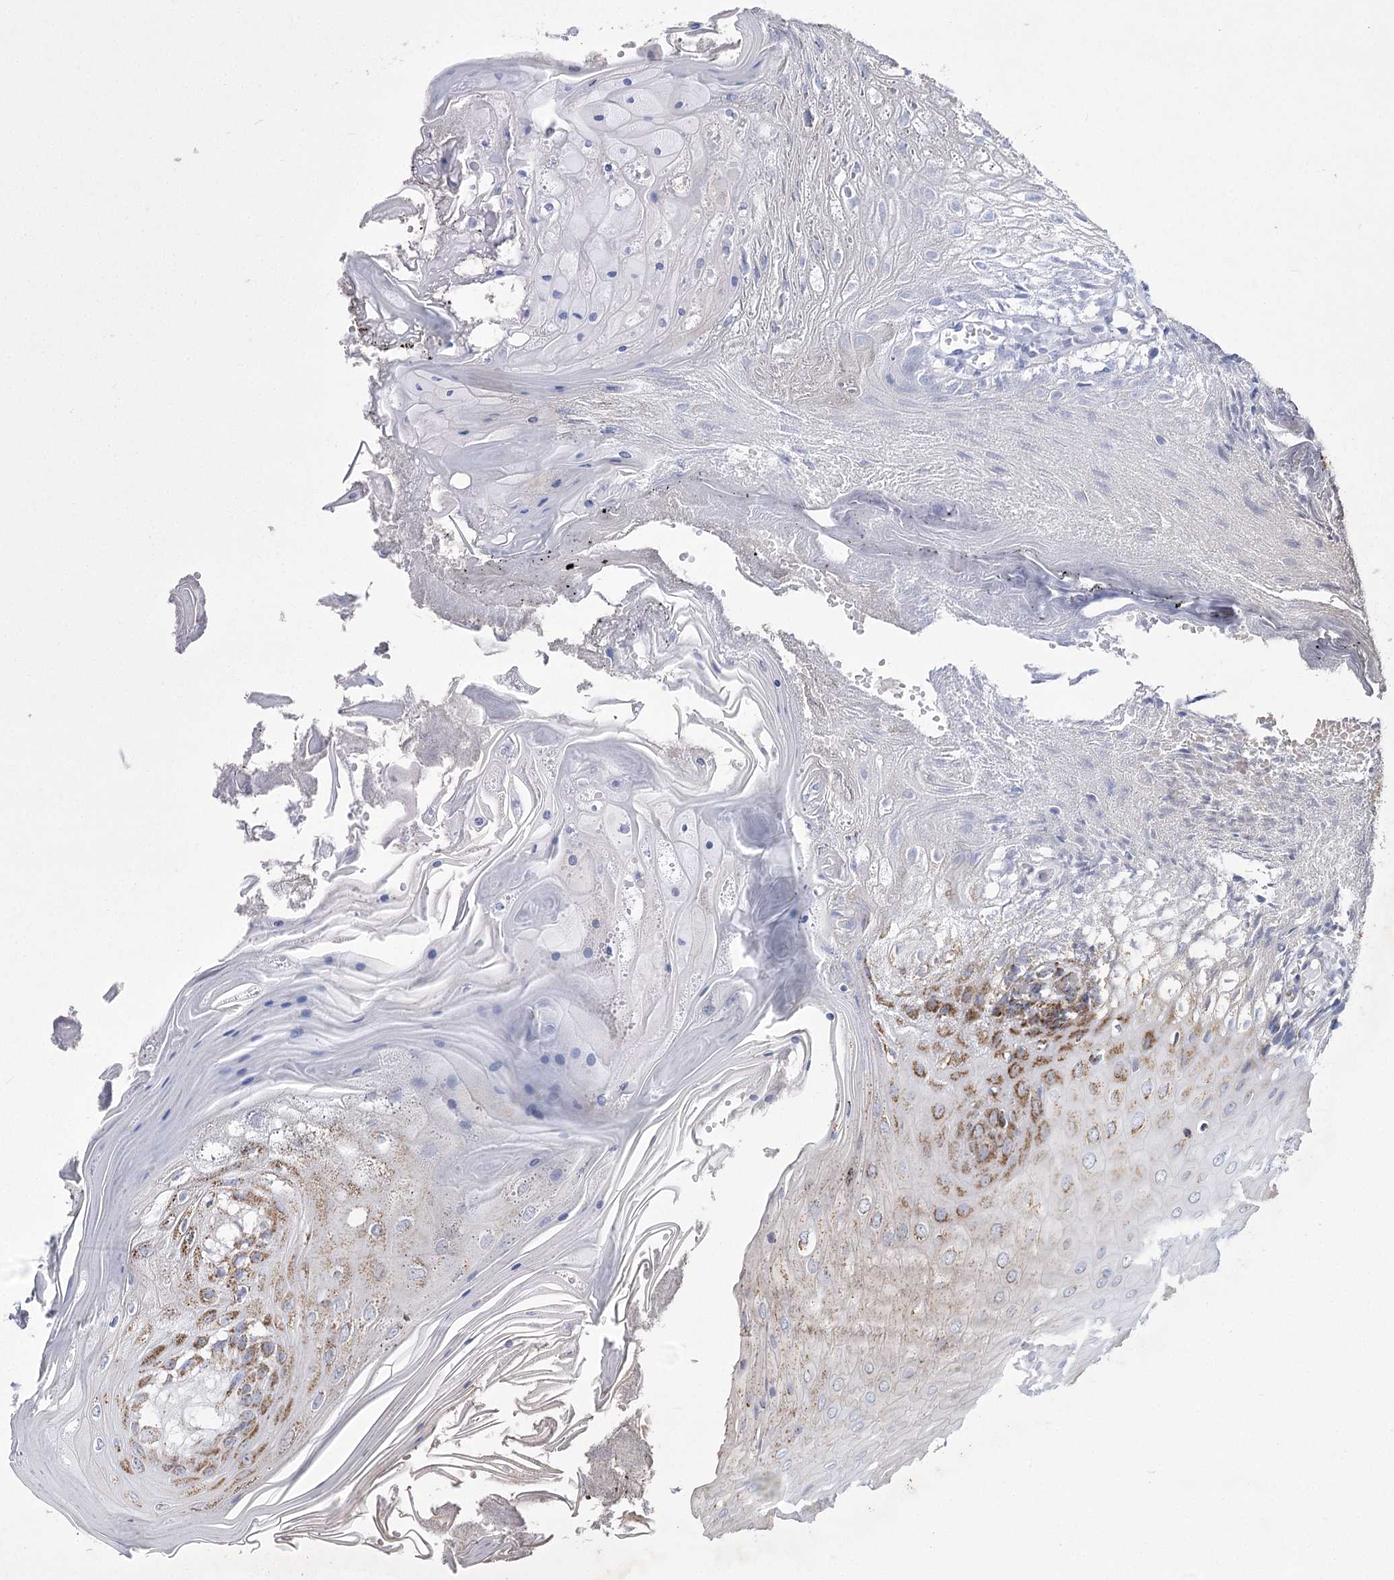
{"staining": {"intensity": "strong", "quantity": "25%-75%", "location": "cytoplasmic/membranous"}, "tissue": "oral mucosa", "cell_type": "Squamous epithelial cells", "image_type": "normal", "snomed": [{"axis": "morphology", "description": "Normal tissue, NOS"}, {"axis": "morphology", "description": "Squamous cell carcinoma, NOS"}, {"axis": "topography", "description": "Skeletal muscle"}, {"axis": "topography", "description": "Oral tissue"}, {"axis": "topography", "description": "Salivary gland"}, {"axis": "topography", "description": "Head-Neck"}], "caption": "IHC histopathology image of unremarkable oral mucosa: human oral mucosa stained using immunohistochemistry (IHC) reveals high levels of strong protein expression localized specifically in the cytoplasmic/membranous of squamous epithelial cells, appearing as a cytoplasmic/membranous brown color.", "gene": "PDHB", "patient": {"sex": "male", "age": 54}}